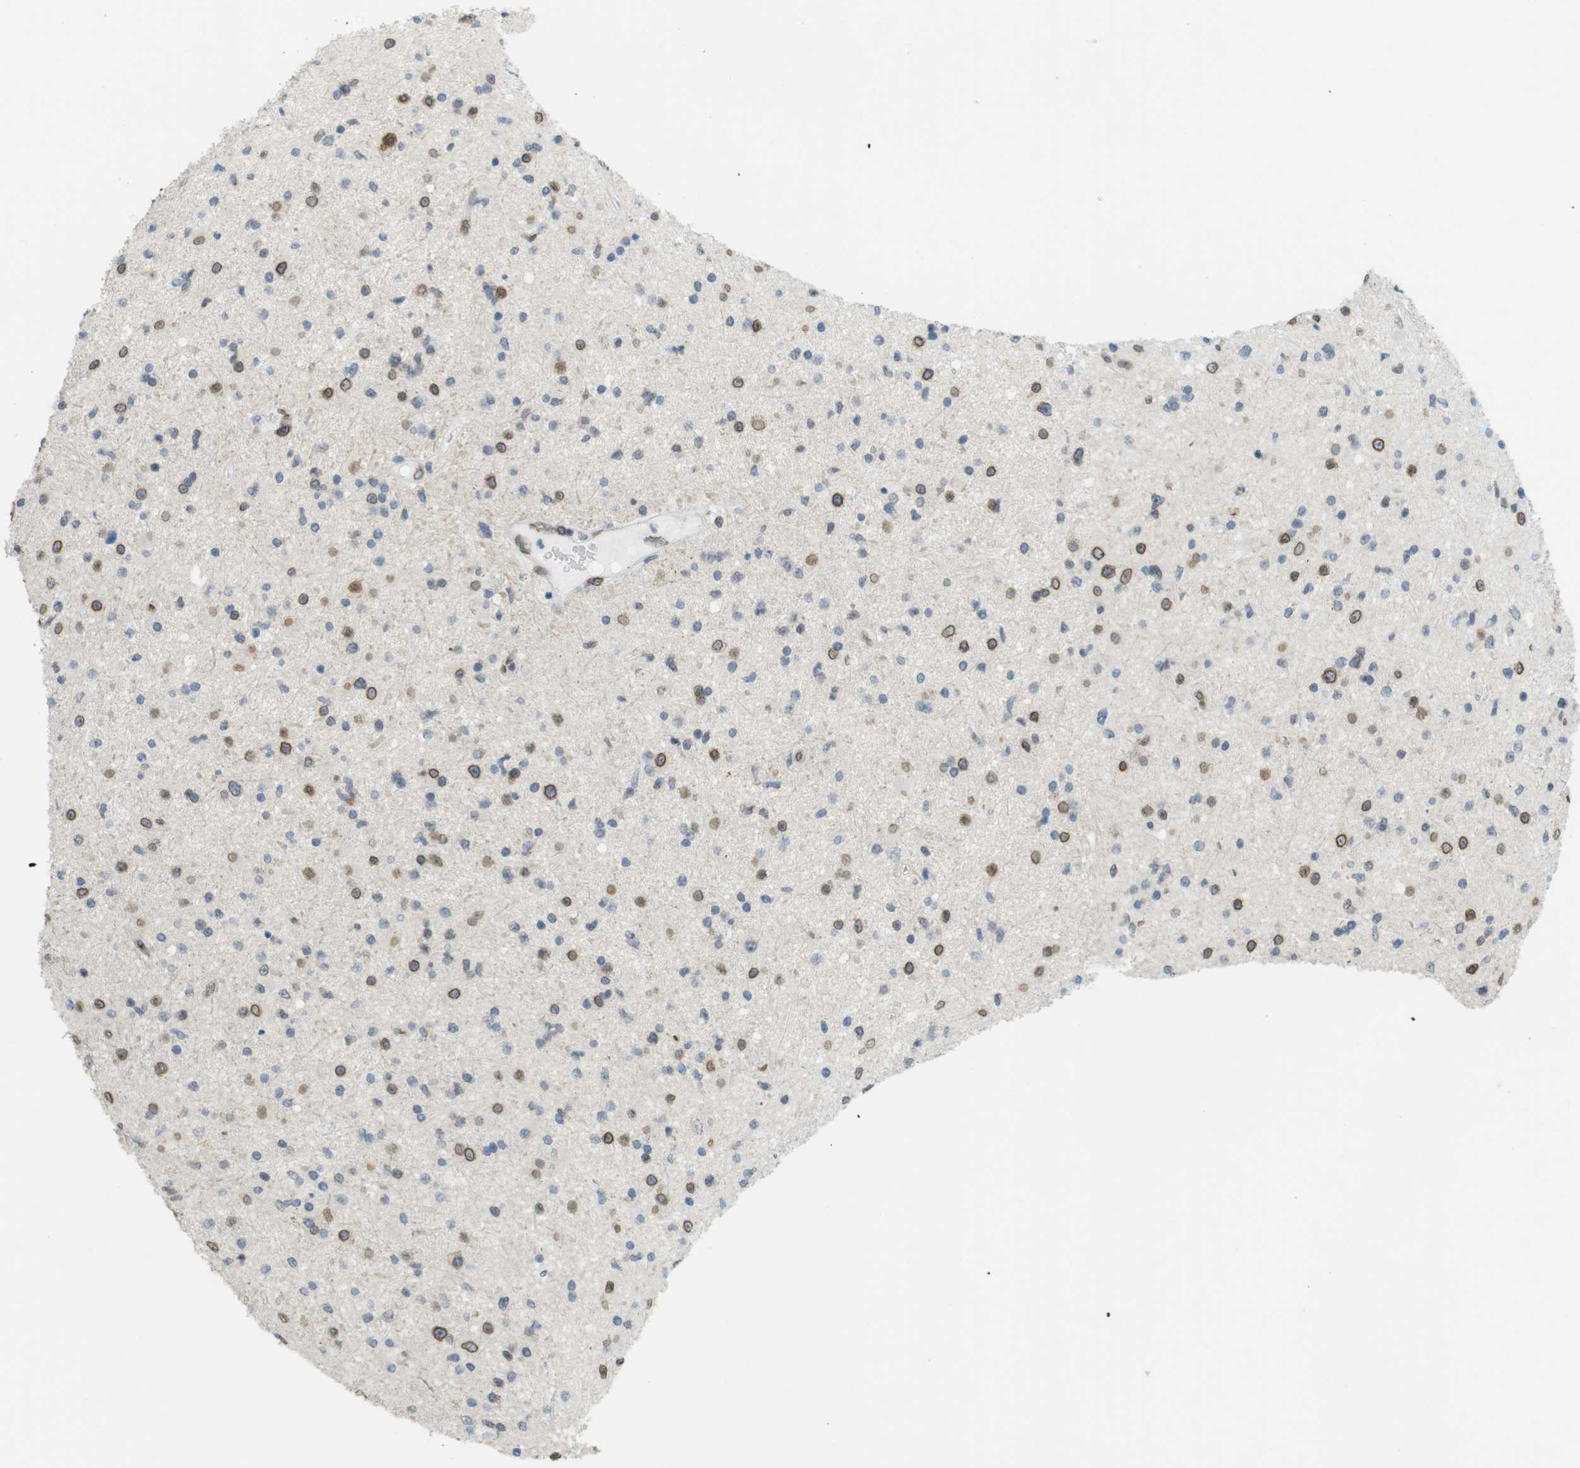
{"staining": {"intensity": "moderate", "quantity": "25%-75%", "location": "cytoplasmic/membranous,nuclear"}, "tissue": "glioma", "cell_type": "Tumor cells", "image_type": "cancer", "snomed": [{"axis": "morphology", "description": "Glioma, malignant, High grade"}, {"axis": "topography", "description": "Brain"}], "caption": "A brown stain labels moderate cytoplasmic/membranous and nuclear staining of a protein in malignant glioma (high-grade) tumor cells.", "gene": "ARL6IP6", "patient": {"sex": "male", "age": 33}}